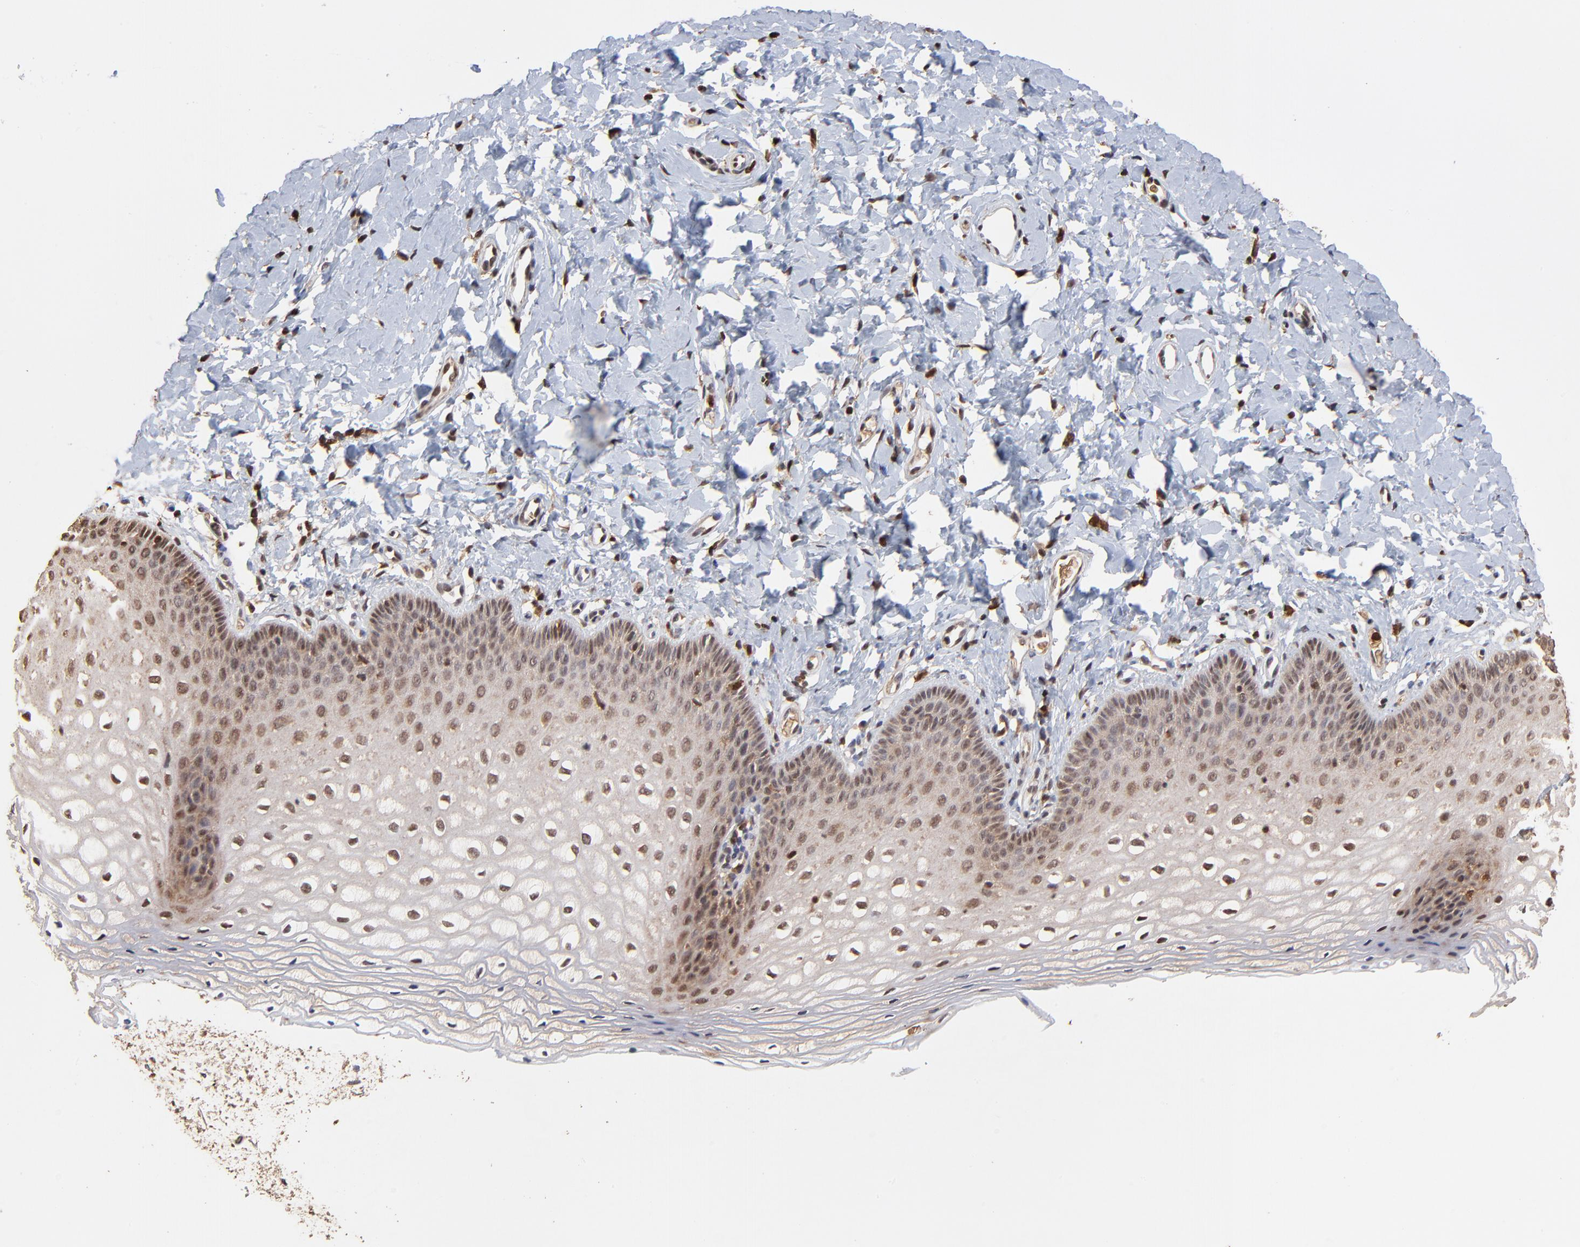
{"staining": {"intensity": "weak", "quantity": ">75%", "location": "nuclear"}, "tissue": "vagina", "cell_type": "Squamous epithelial cells", "image_type": "normal", "snomed": [{"axis": "morphology", "description": "Normal tissue, NOS"}, {"axis": "topography", "description": "Vagina"}], "caption": "Benign vagina displays weak nuclear expression in about >75% of squamous epithelial cells, visualized by immunohistochemistry.", "gene": "CASP1", "patient": {"sex": "female", "age": 55}}